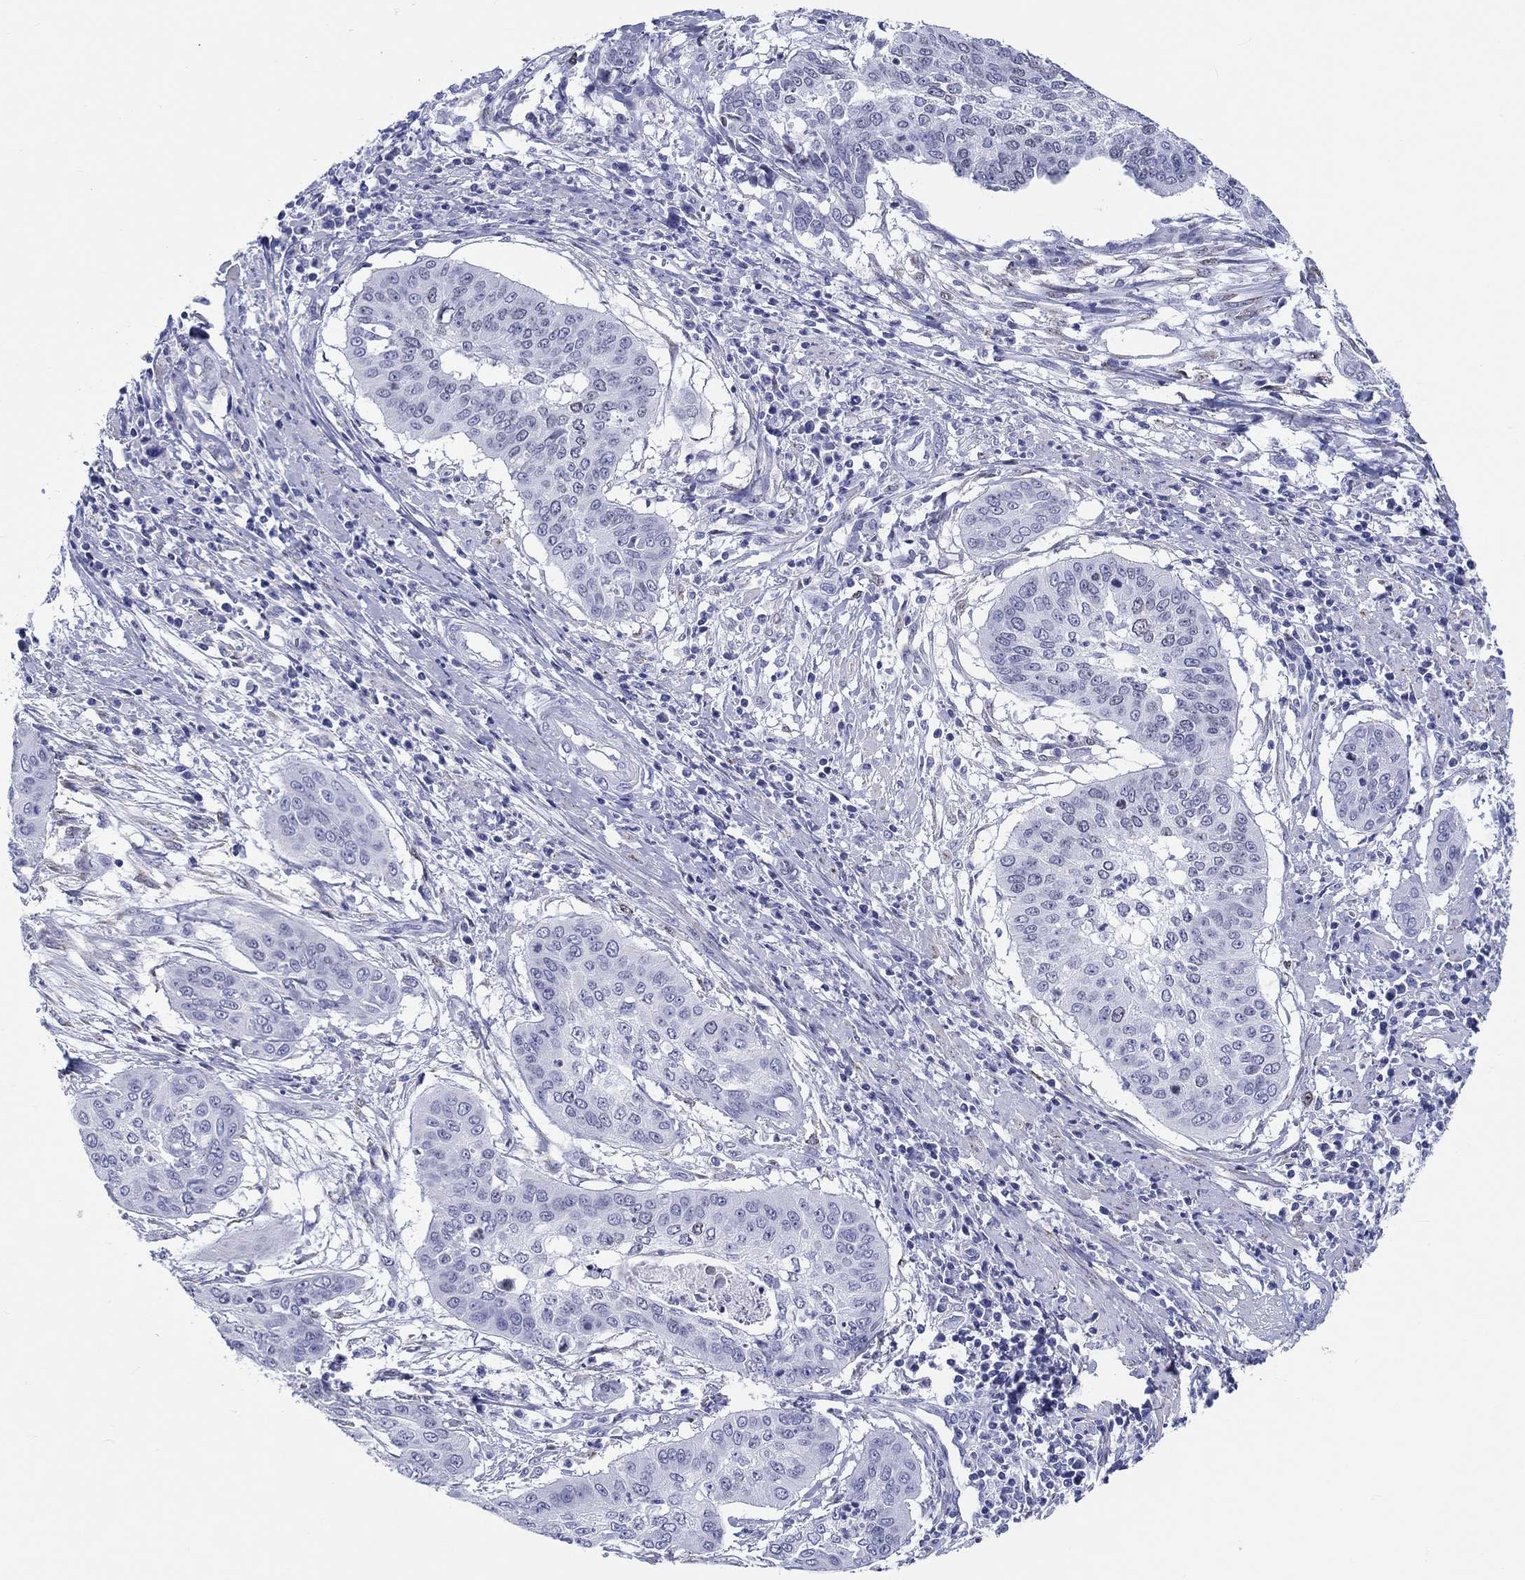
{"staining": {"intensity": "negative", "quantity": "none", "location": "none"}, "tissue": "cervical cancer", "cell_type": "Tumor cells", "image_type": "cancer", "snomed": [{"axis": "morphology", "description": "Squamous cell carcinoma, NOS"}, {"axis": "topography", "description": "Cervix"}], "caption": "This is an immunohistochemistry (IHC) photomicrograph of cervical squamous cell carcinoma. There is no positivity in tumor cells.", "gene": "H1-1", "patient": {"sex": "female", "age": 39}}